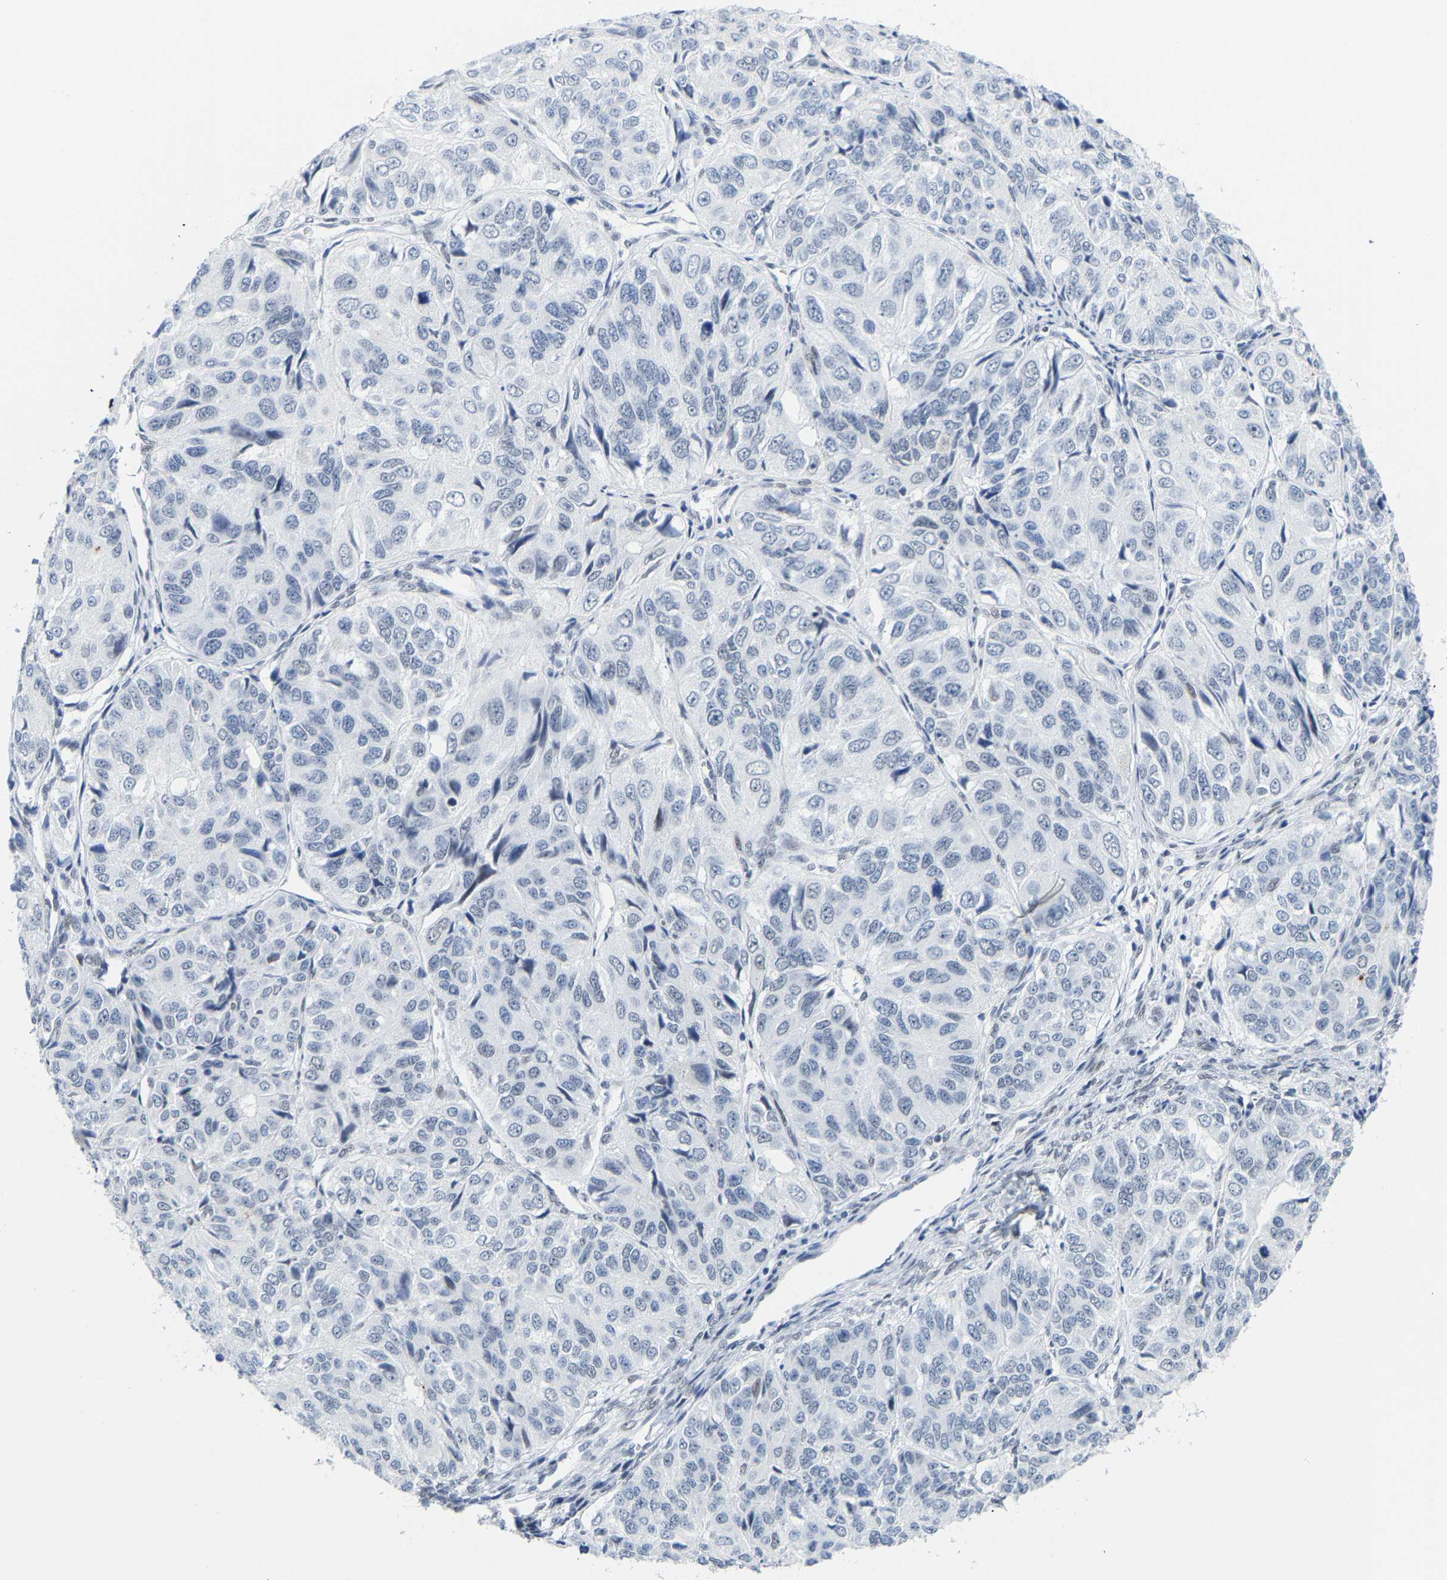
{"staining": {"intensity": "negative", "quantity": "none", "location": "none"}, "tissue": "ovarian cancer", "cell_type": "Tumor cells", "image_type": "cancer", "snomed": [{"axis": "morphology", "description": "Carcinoma, endometroid"}, {"axis": "topography", "description": "Ovary"}], "caption": "High magnification brightfield microscopy of endometroid carcinoma (ovarian) stained with DAB (brown) and counterstained with hematoxylin (blue): tumor cells show no significant staining.", "gene": "FAM180A", "patient": {"sex": "female", "age": 51}}